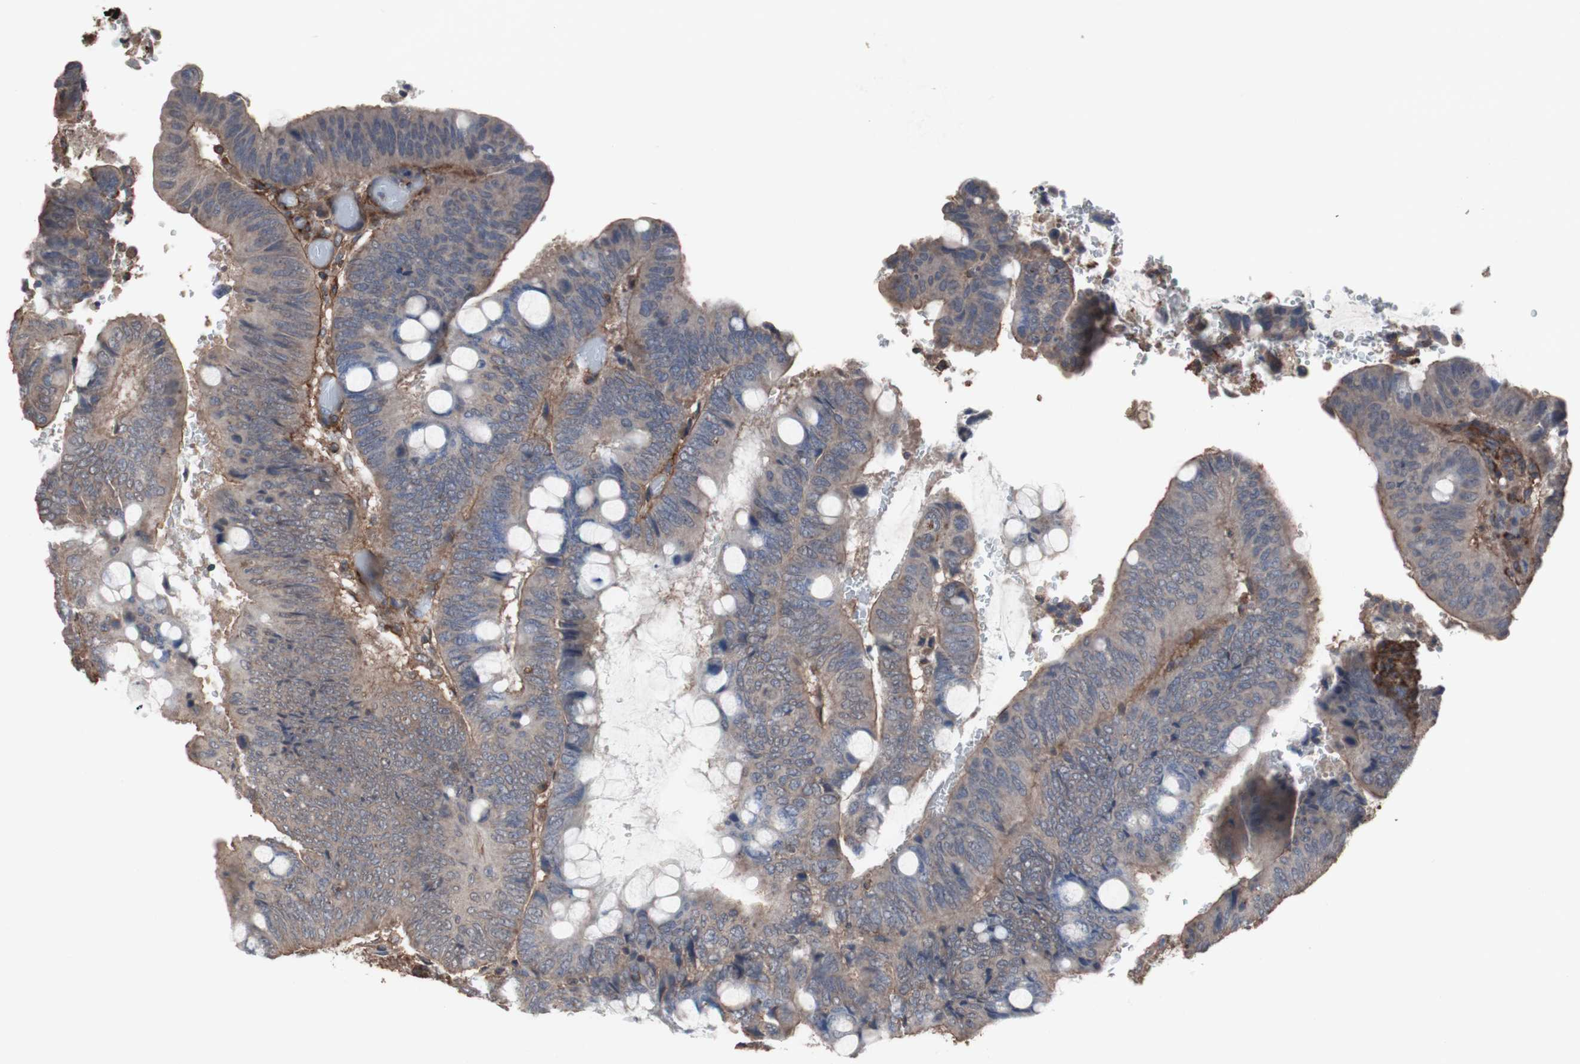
{"staining": {"intensity": "weak", "quantity": ">75%", "location": "cytoplasmic/membranous"}, "tissue": "colorectal cancer", "cell_type": "Tumor cells", "image_type": "cancer", "snomed": [{"axis": "morphology", "description": "Normal tissue, NOS"}, {"axis": "morphology", "description": "Adenocarcinoma, NOS"}, {"axis": "topography", "description": "Rectum"}, {"axis": "topography", "description": "Peripheral nerve tissue"}], "caption": "Tumor cells display weak cytoplasmic/membranous staining in approximately >75% of cells in colorectal cancer.", "gene": "COL6A2", "patient": {"sex": "male", "age": 92}}